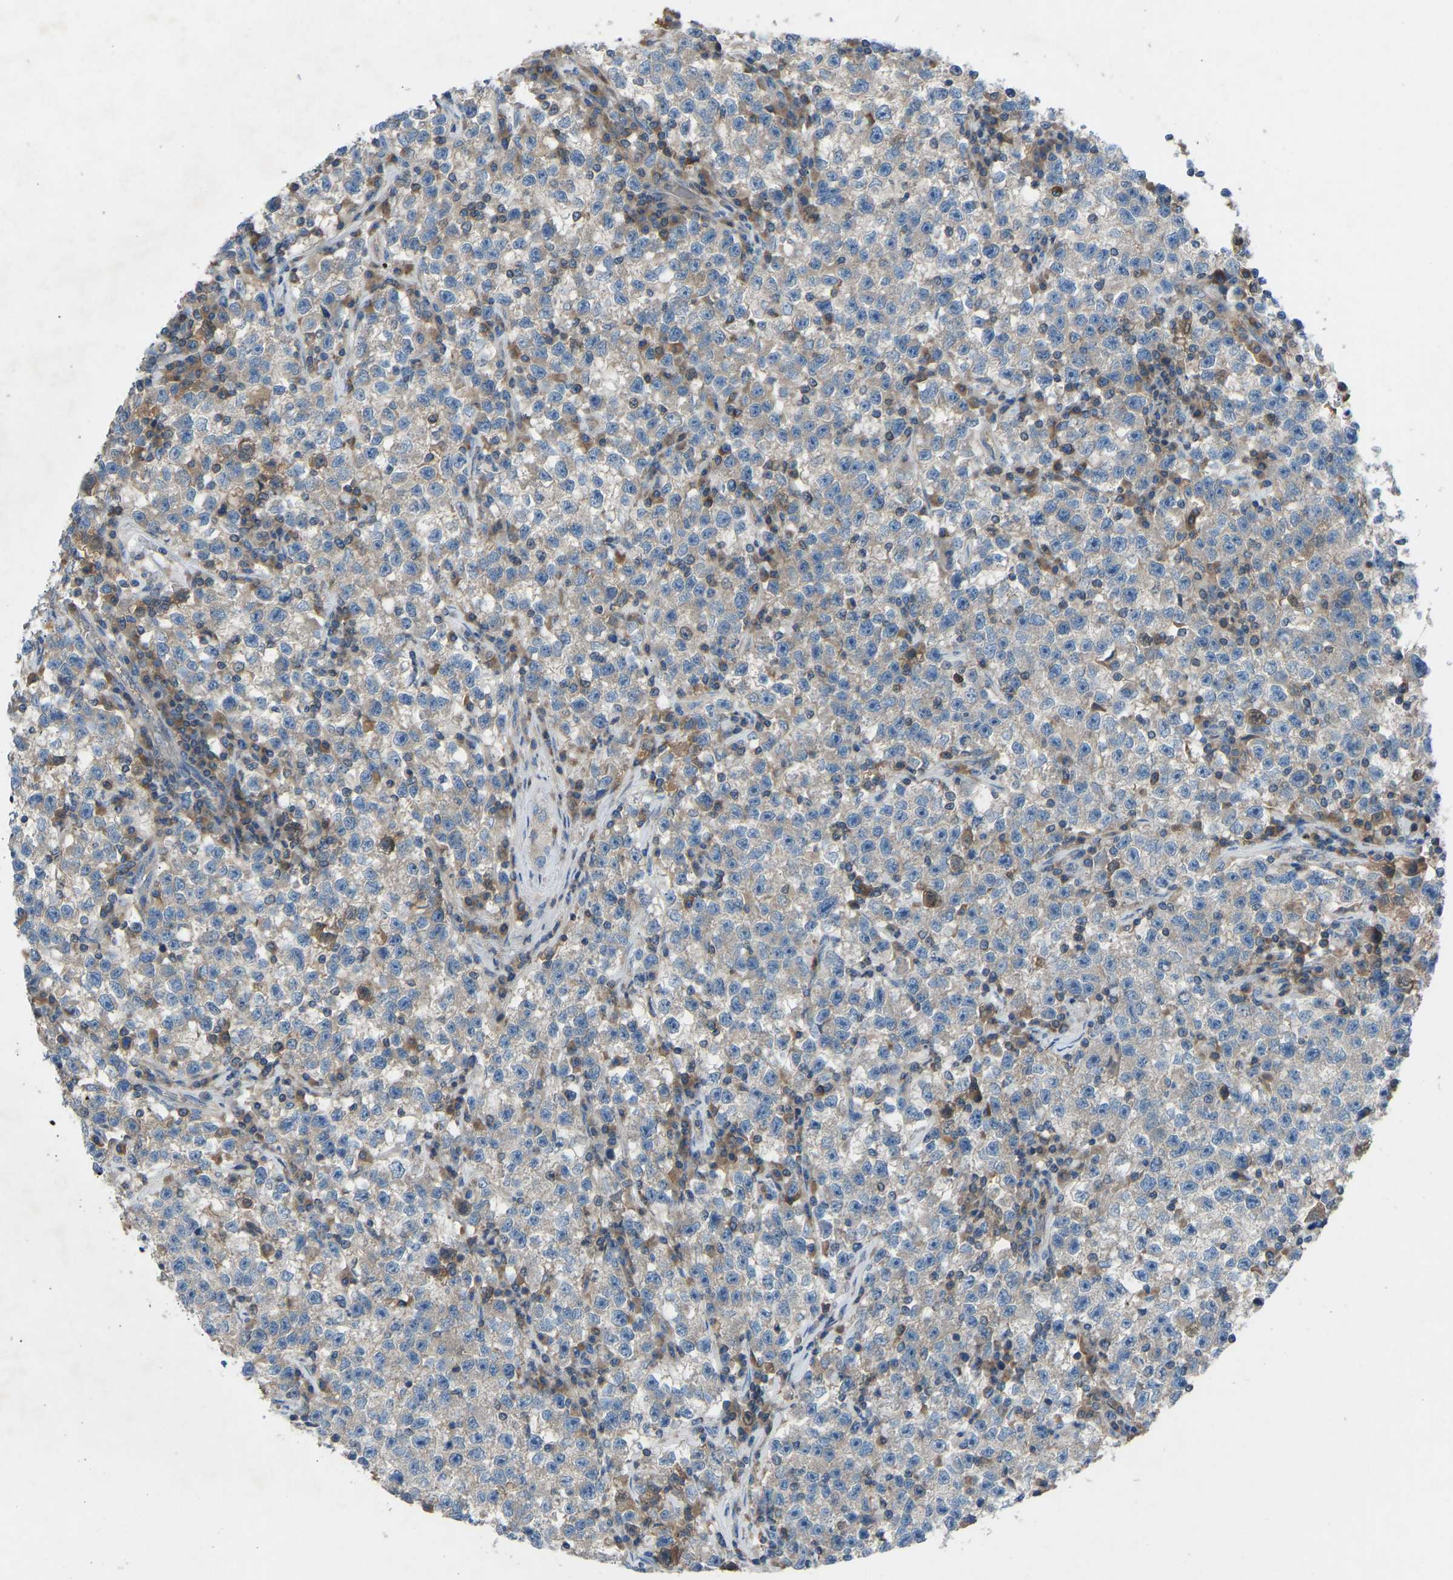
{"staining": {"intensity": "moderate", "quantity": "25%-75%", "location": "cytoplasmic/membranous"}, "tissue": "testis cancer", "cell_type": "Tumor cells", "image_type": "cancer", "snomed": [{"axis": "morphology", "description": "Seminoma, NOS"}, {"axis": "topography", "description": "Testis"}], "caption": "Brown immunohistochemical staining in testis cancer (seminoma) demonstrates moderate cytoplasmic/membranous staining in about 25%-75% of tumor cells.", "gene": "GRK6", "patient": {"sex": "male", "age": 22}}